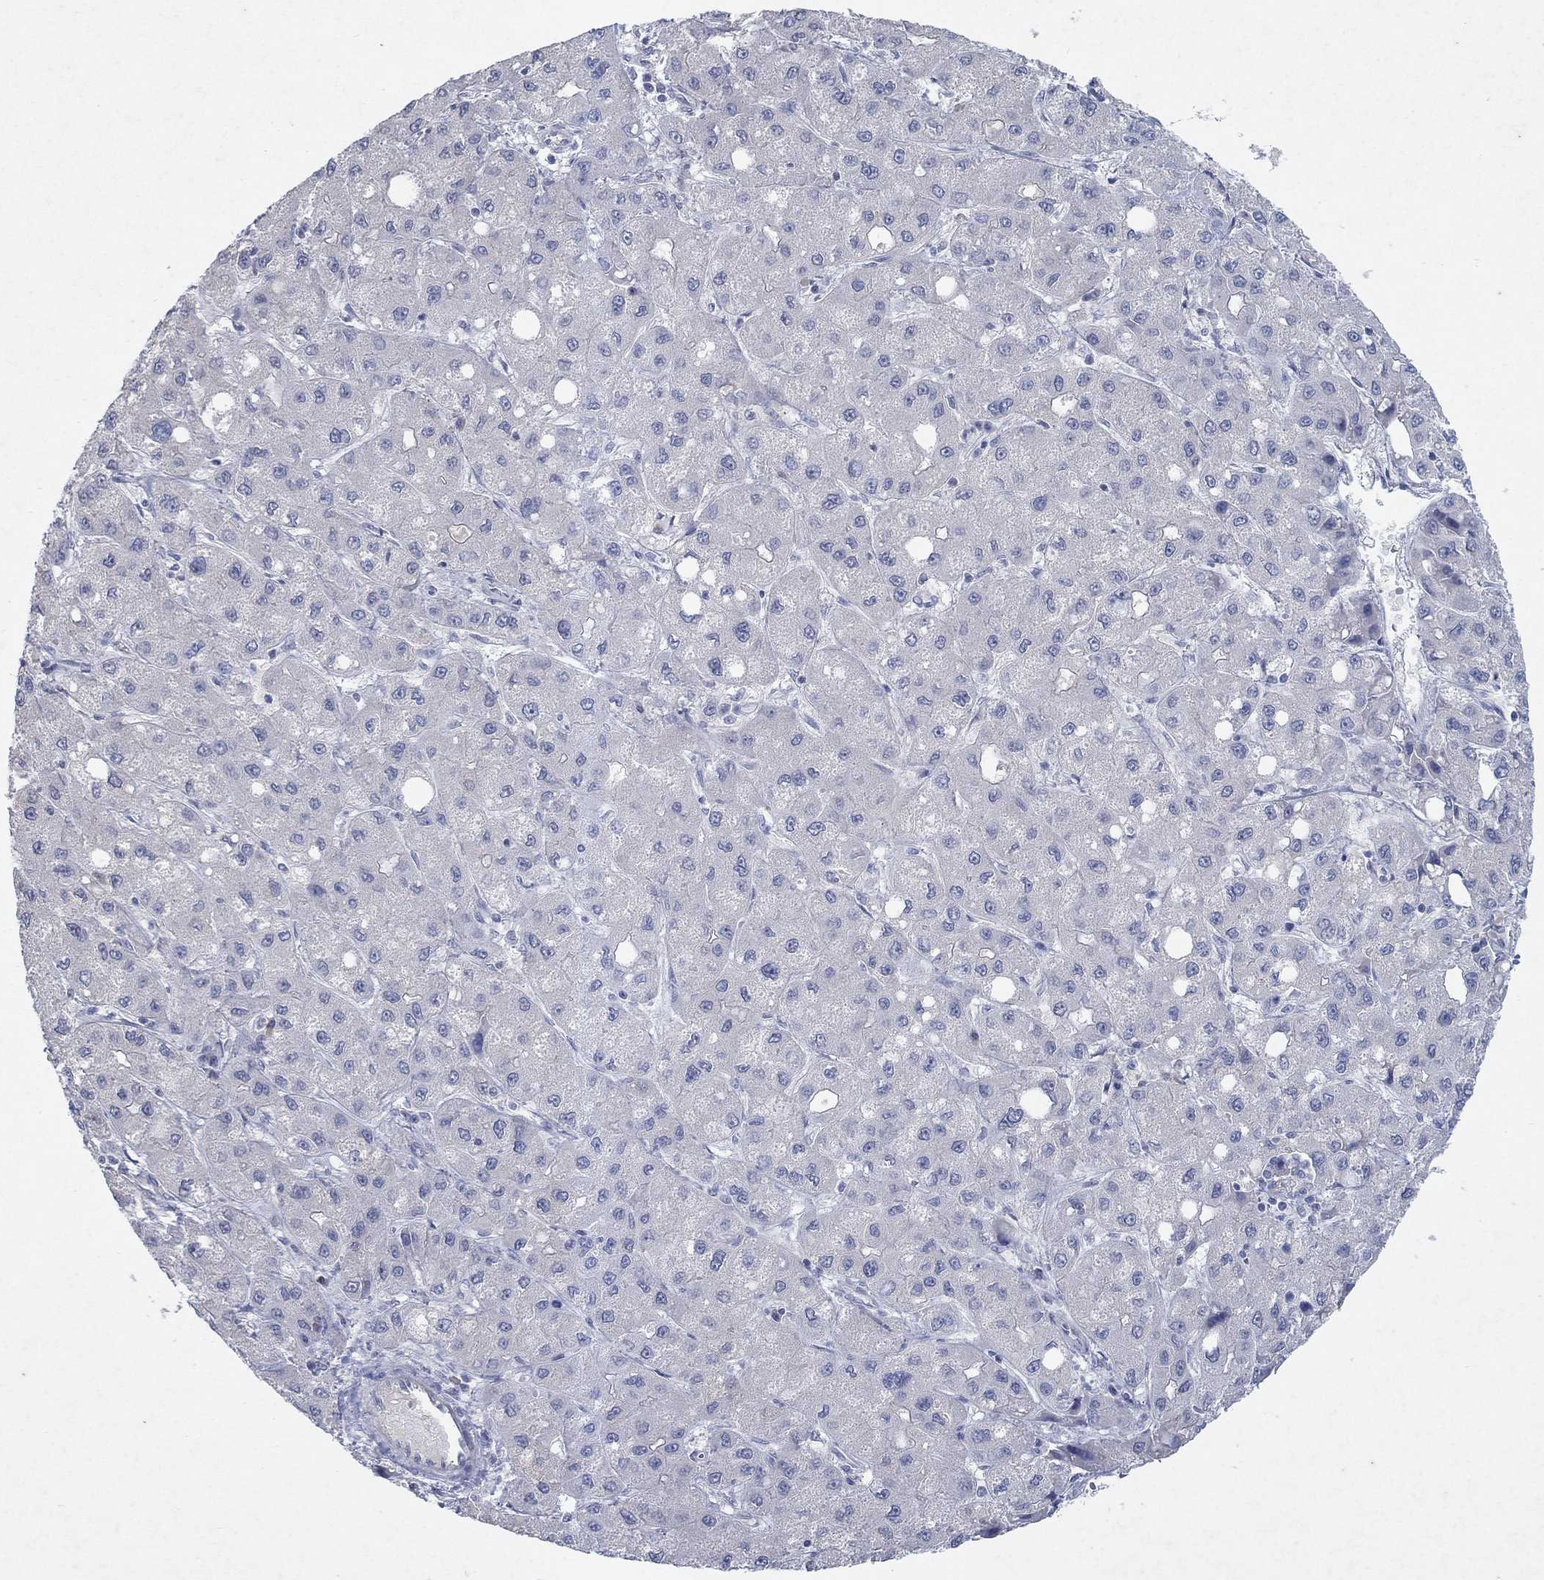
{"staining": {"intensity": "negative", "quantity": "none", "location": "none"}, "tissue": "liver cancer", "cell_type": "Tumor cells", "image_type": "cancer", "snomed": [{"axis": "morphology", "description": "Carcinoma, Hepatocellular, NOS"}, {"axis": "topography", "description": "Liver"}], "caption": "Immunohistochemistry of liver cancer displays no expression in tumor cells. (DAB (3,3'-diaminobenzidine) immunohistochemistry (IHC), high magnification).", "gene": "KRT40", "patient": {"sex": "male", "age": 73}}